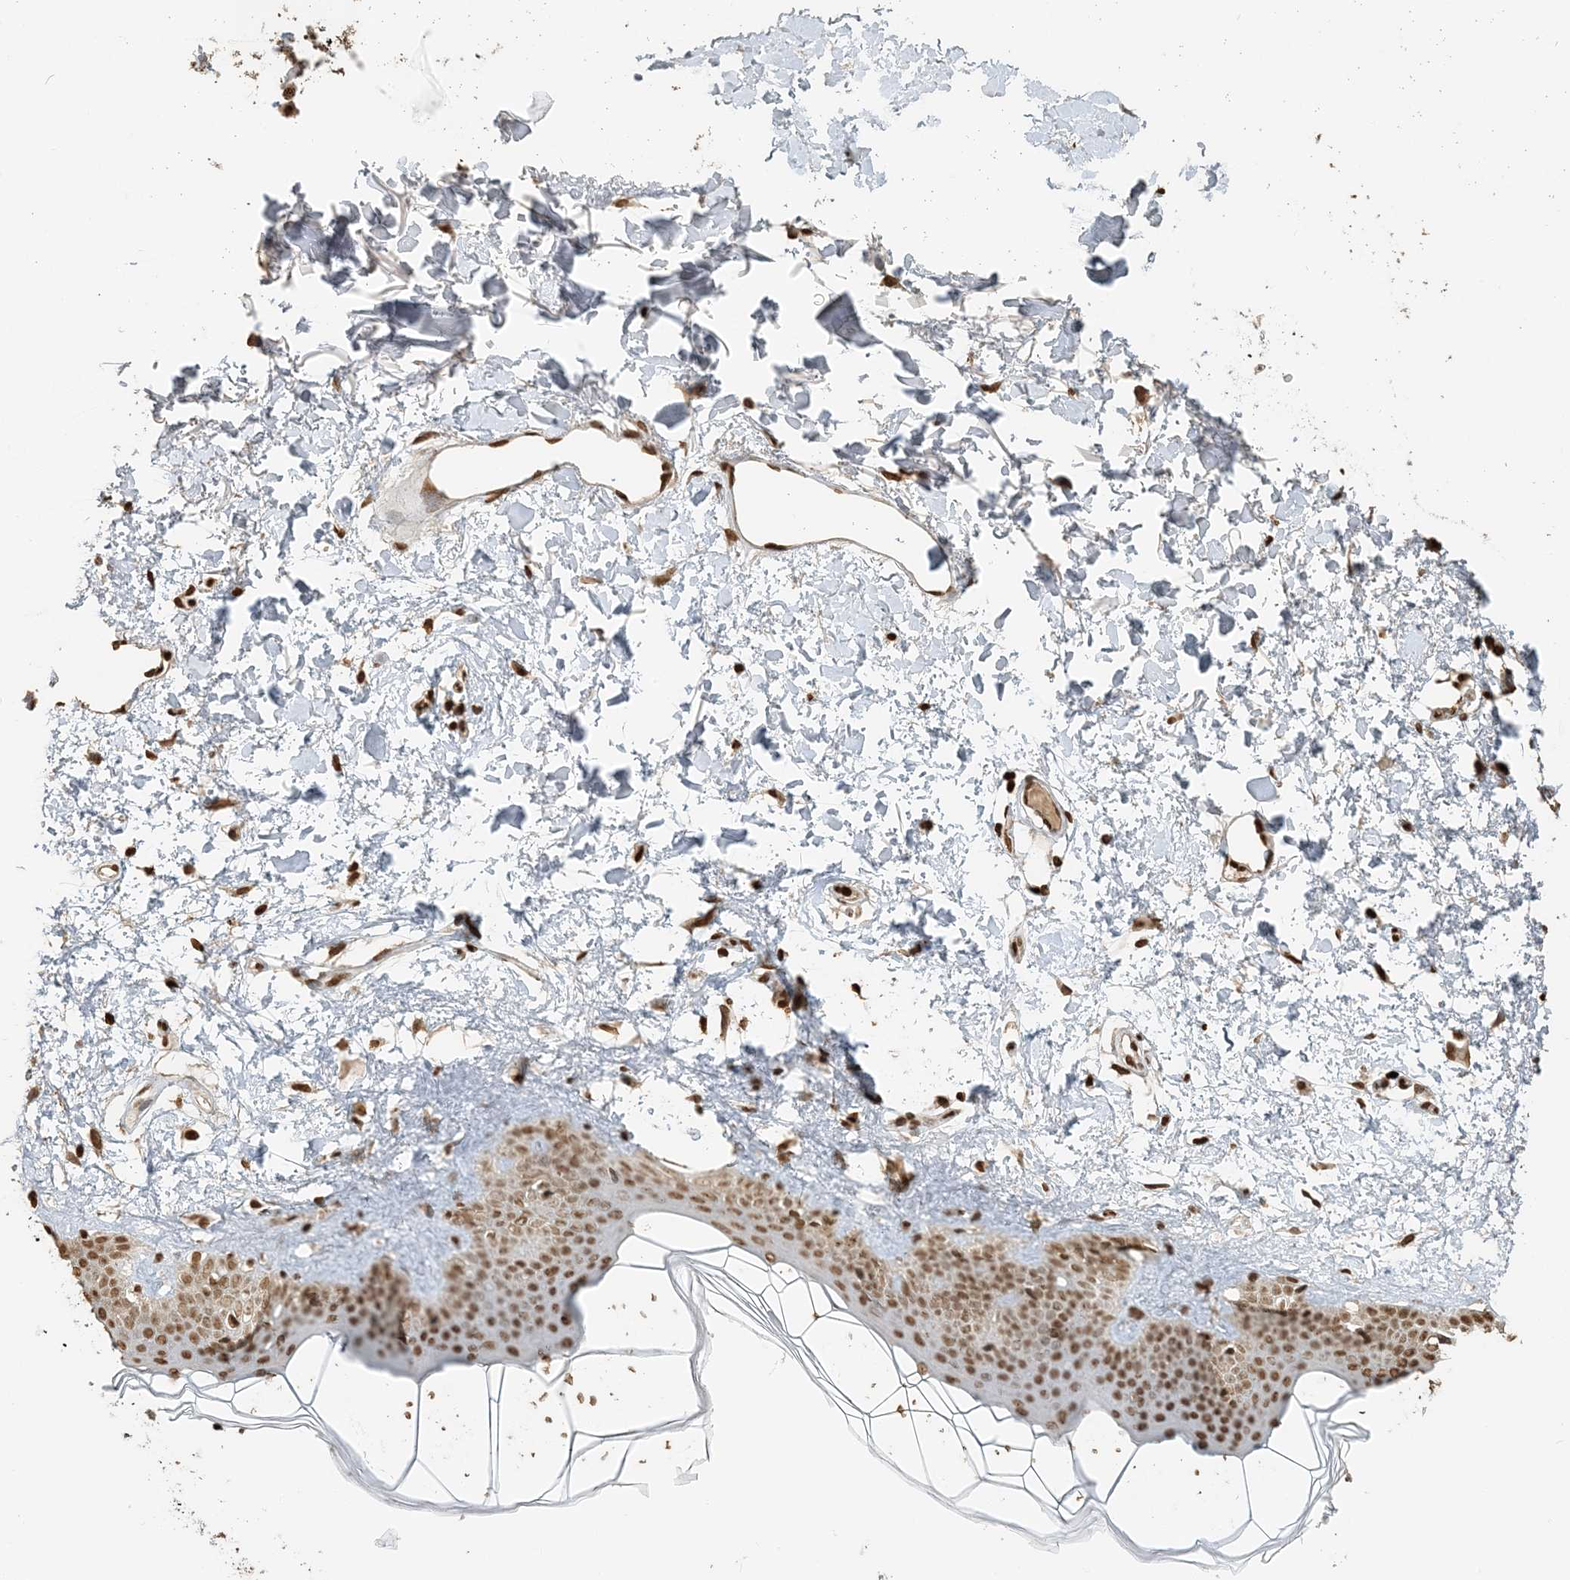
{"staining": {"intensity": "moderate", "quantity": ">75%", "location": "nuclear"}, "tissue": "skin", "cell_type": "Fibroblasts", "image_type": "normal", "snomed": [{"axis": "morphology", "description": "Normal tissue, NOS"}, {"axis": "topography", "description": "Skin"}], "caption": "A brown stain labels moderate nuclear expression of a protein in fibroblasts of normal human skin. Using DAB (3,3'-diaminobenzidine) (brown) and hematoxylin (blue) stains, captured at high magnification using brightfield microscopy.", "gene": "H3", "patient": {"sex": "female", "age": 58}}